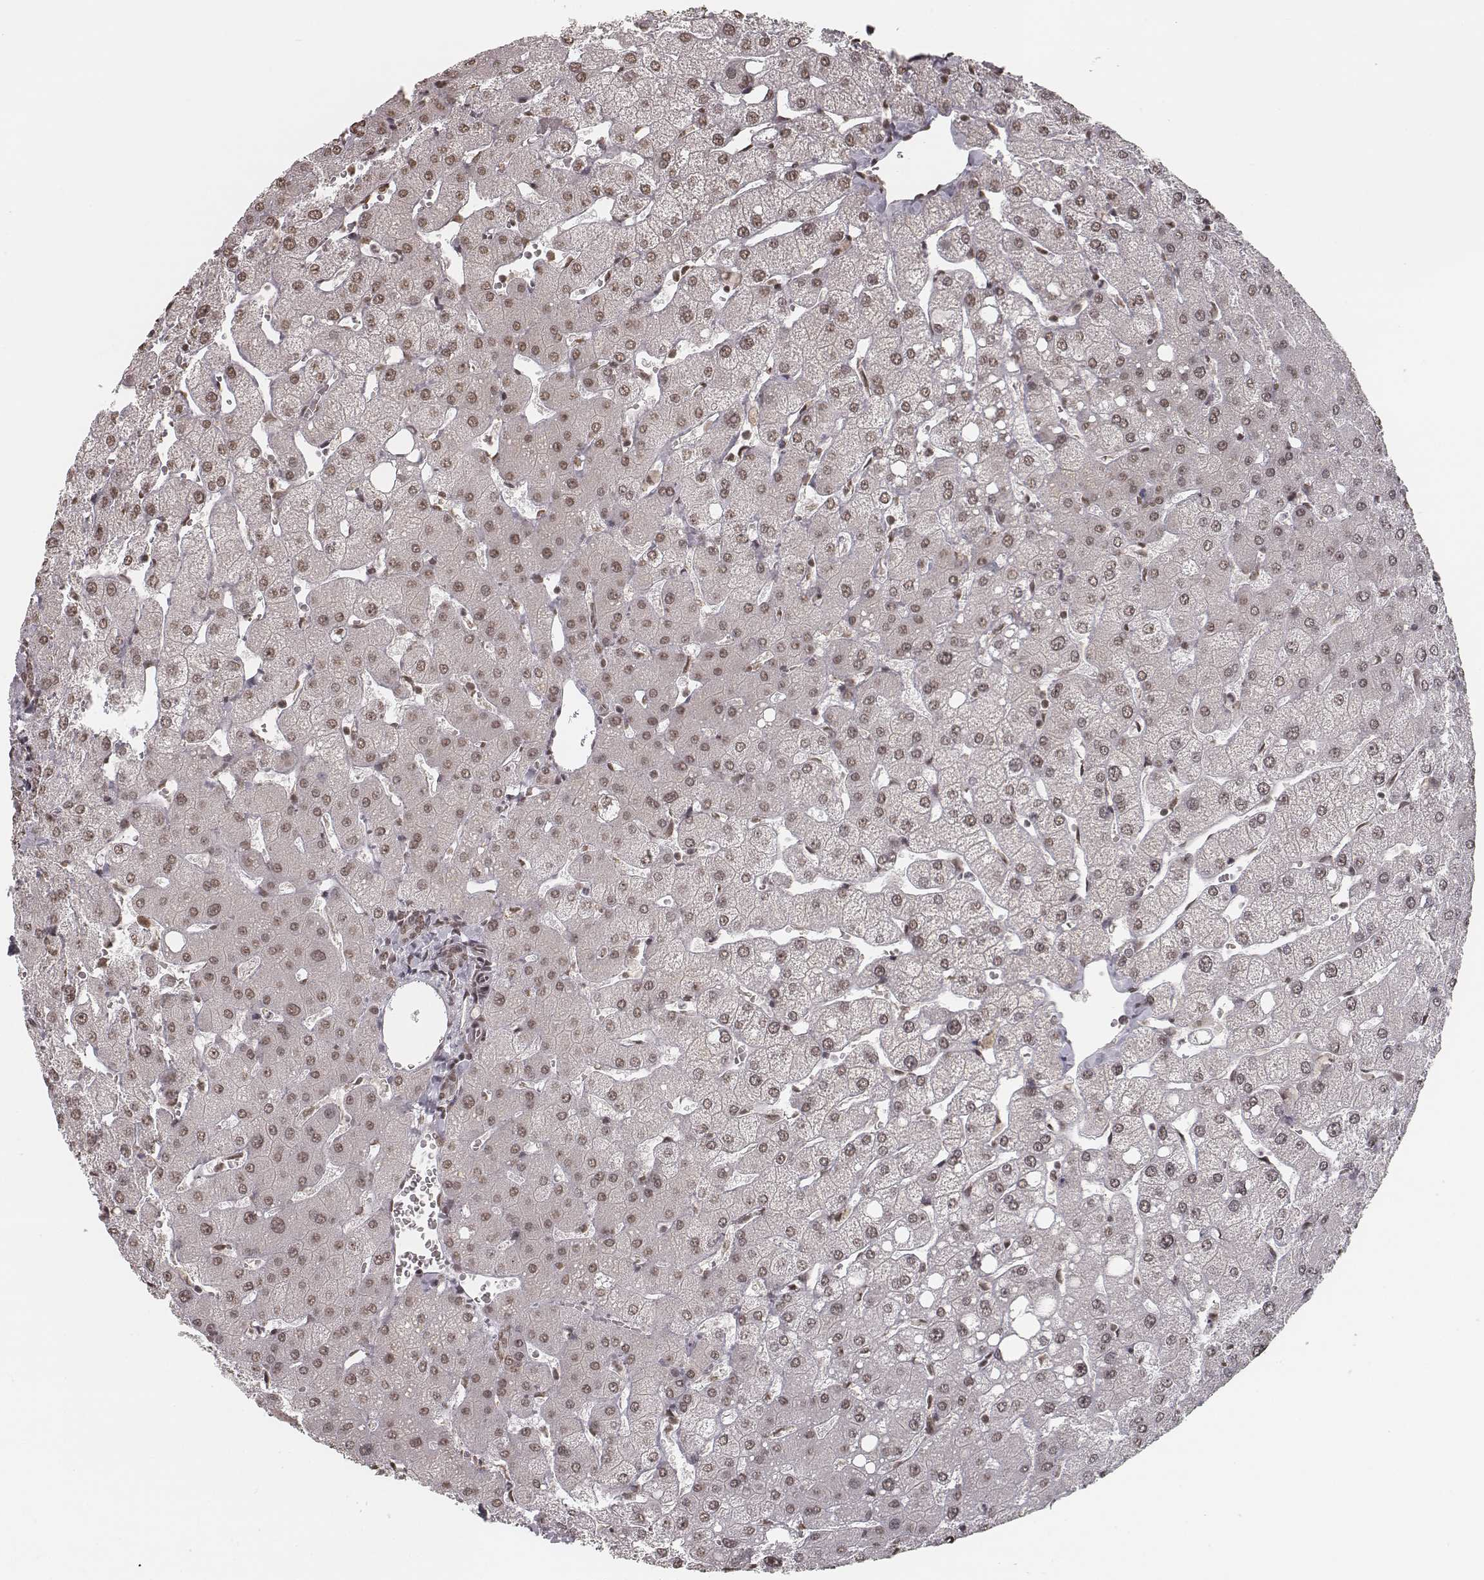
{"staining": {"intensity": "weak", "quantity": ">75%", "location": "nuclear"}, "tissue": "liver", "cell_type": "Cholangiocytes", "image_type": "normal", "snomed": [{"axis": "morphology", "description": "Normal tissue, NOS"}, {"axis": "topography", "description": "Liver"}], "caption": "This photomicrograph demonstrates immunohistochemistry staining of unremarkable human liver, with low weak nuclear expression in approximately >75% of cholangiocytes.", "gene": "HMGA2", "patient": {"sex": "female", "age": 54}}